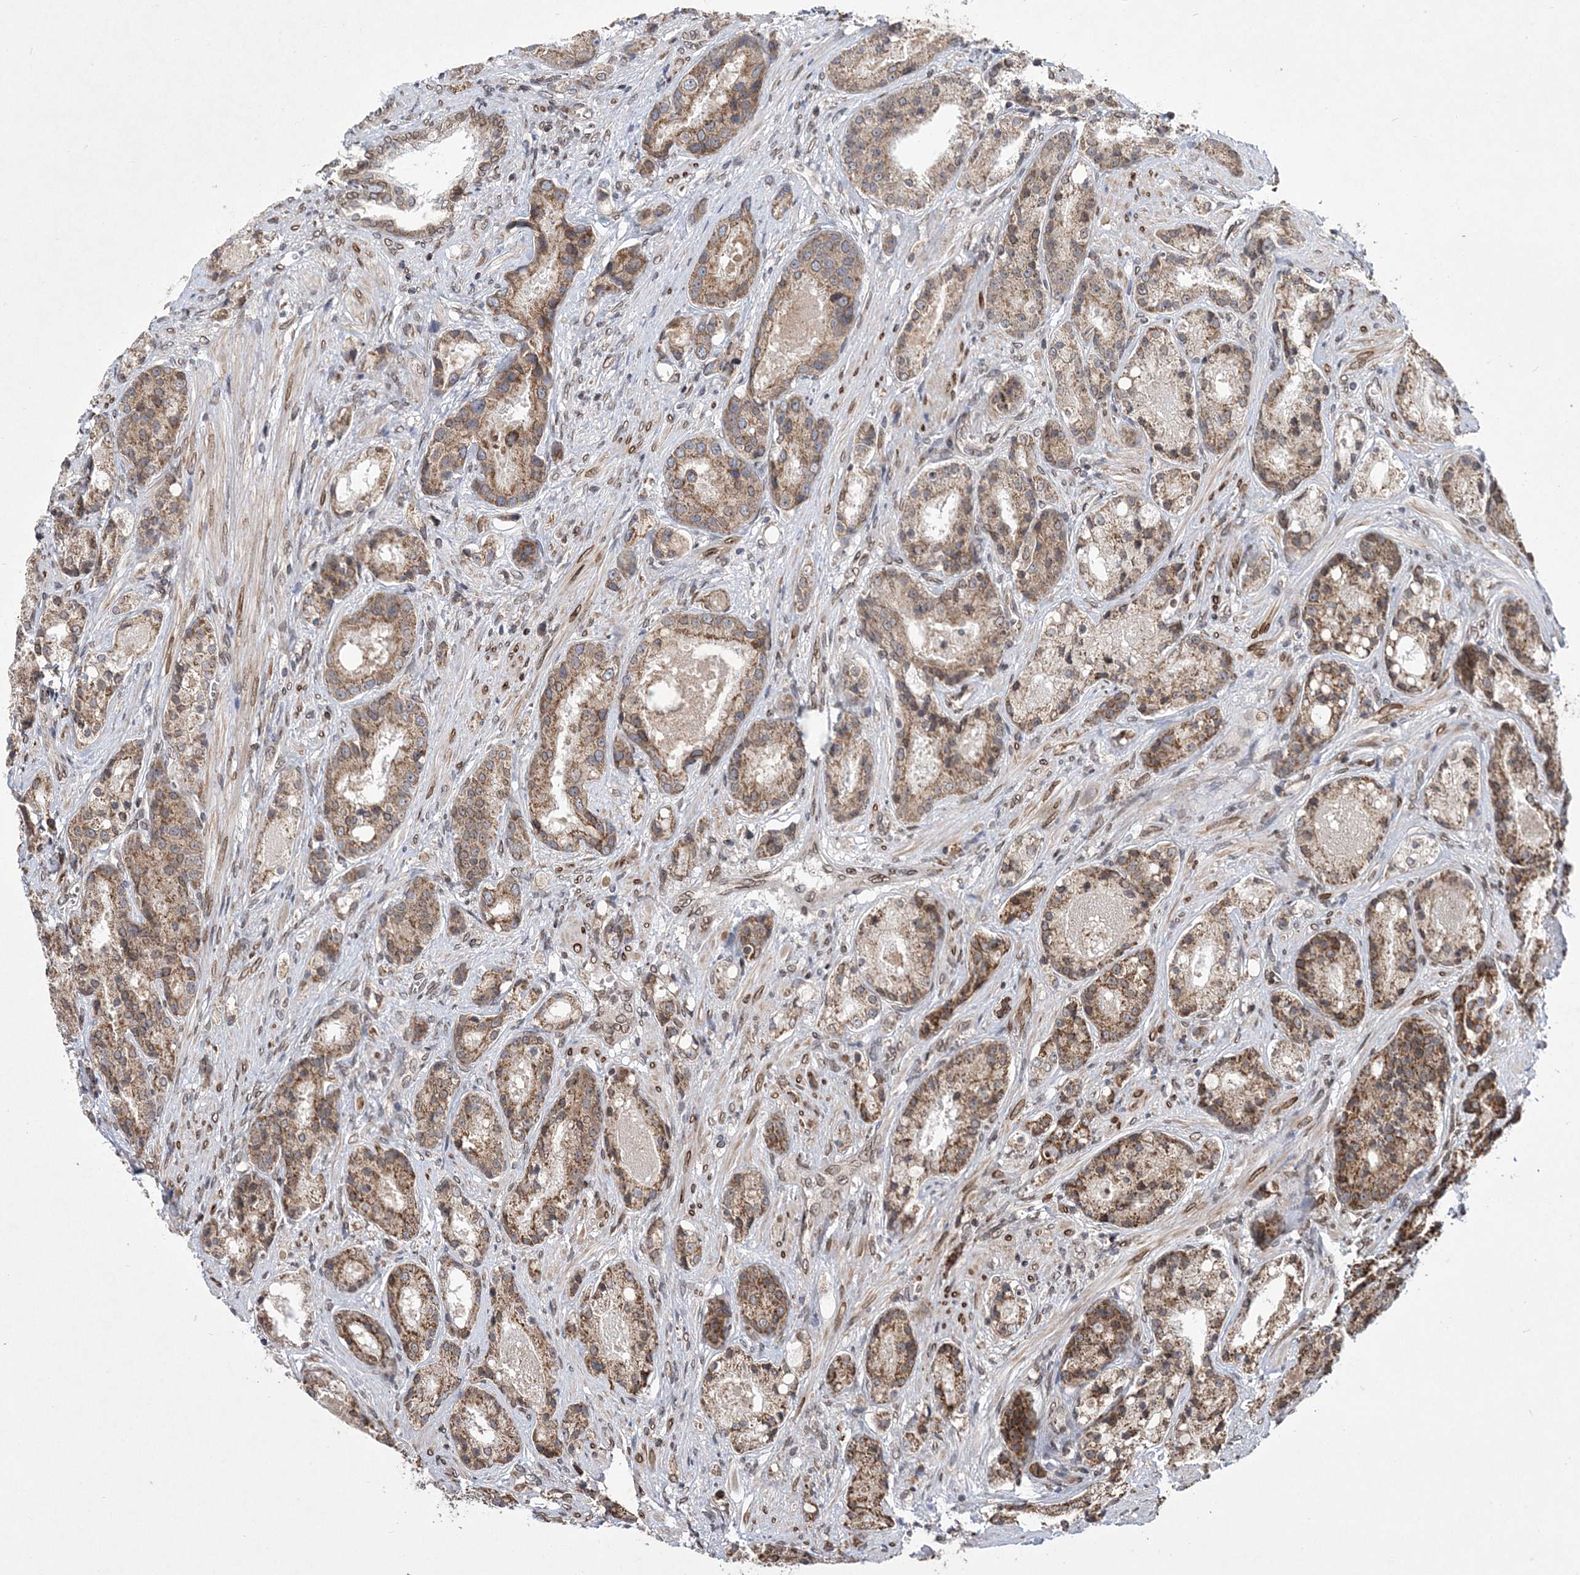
{"staining": {"intensity": "moderate", "quantity": ">75%", "location": "cytoplasmic/membranous"}, "tissue": "prostate cancer", "cell_type": "Tumor cells", "image_type": "cancer", "snomed": [{"axis": "morphology", "description": "Adenocarcinoma, High grade"}, {"axis": "topography", "description": "Prostate"}], "caption": "A brown stain shows moderate cytoplasmic/membranous expression of a protein in human prostate cancer tumor cells.", "gene": "DNAJC27", "patient": {"sex": "male", "age": 60}}